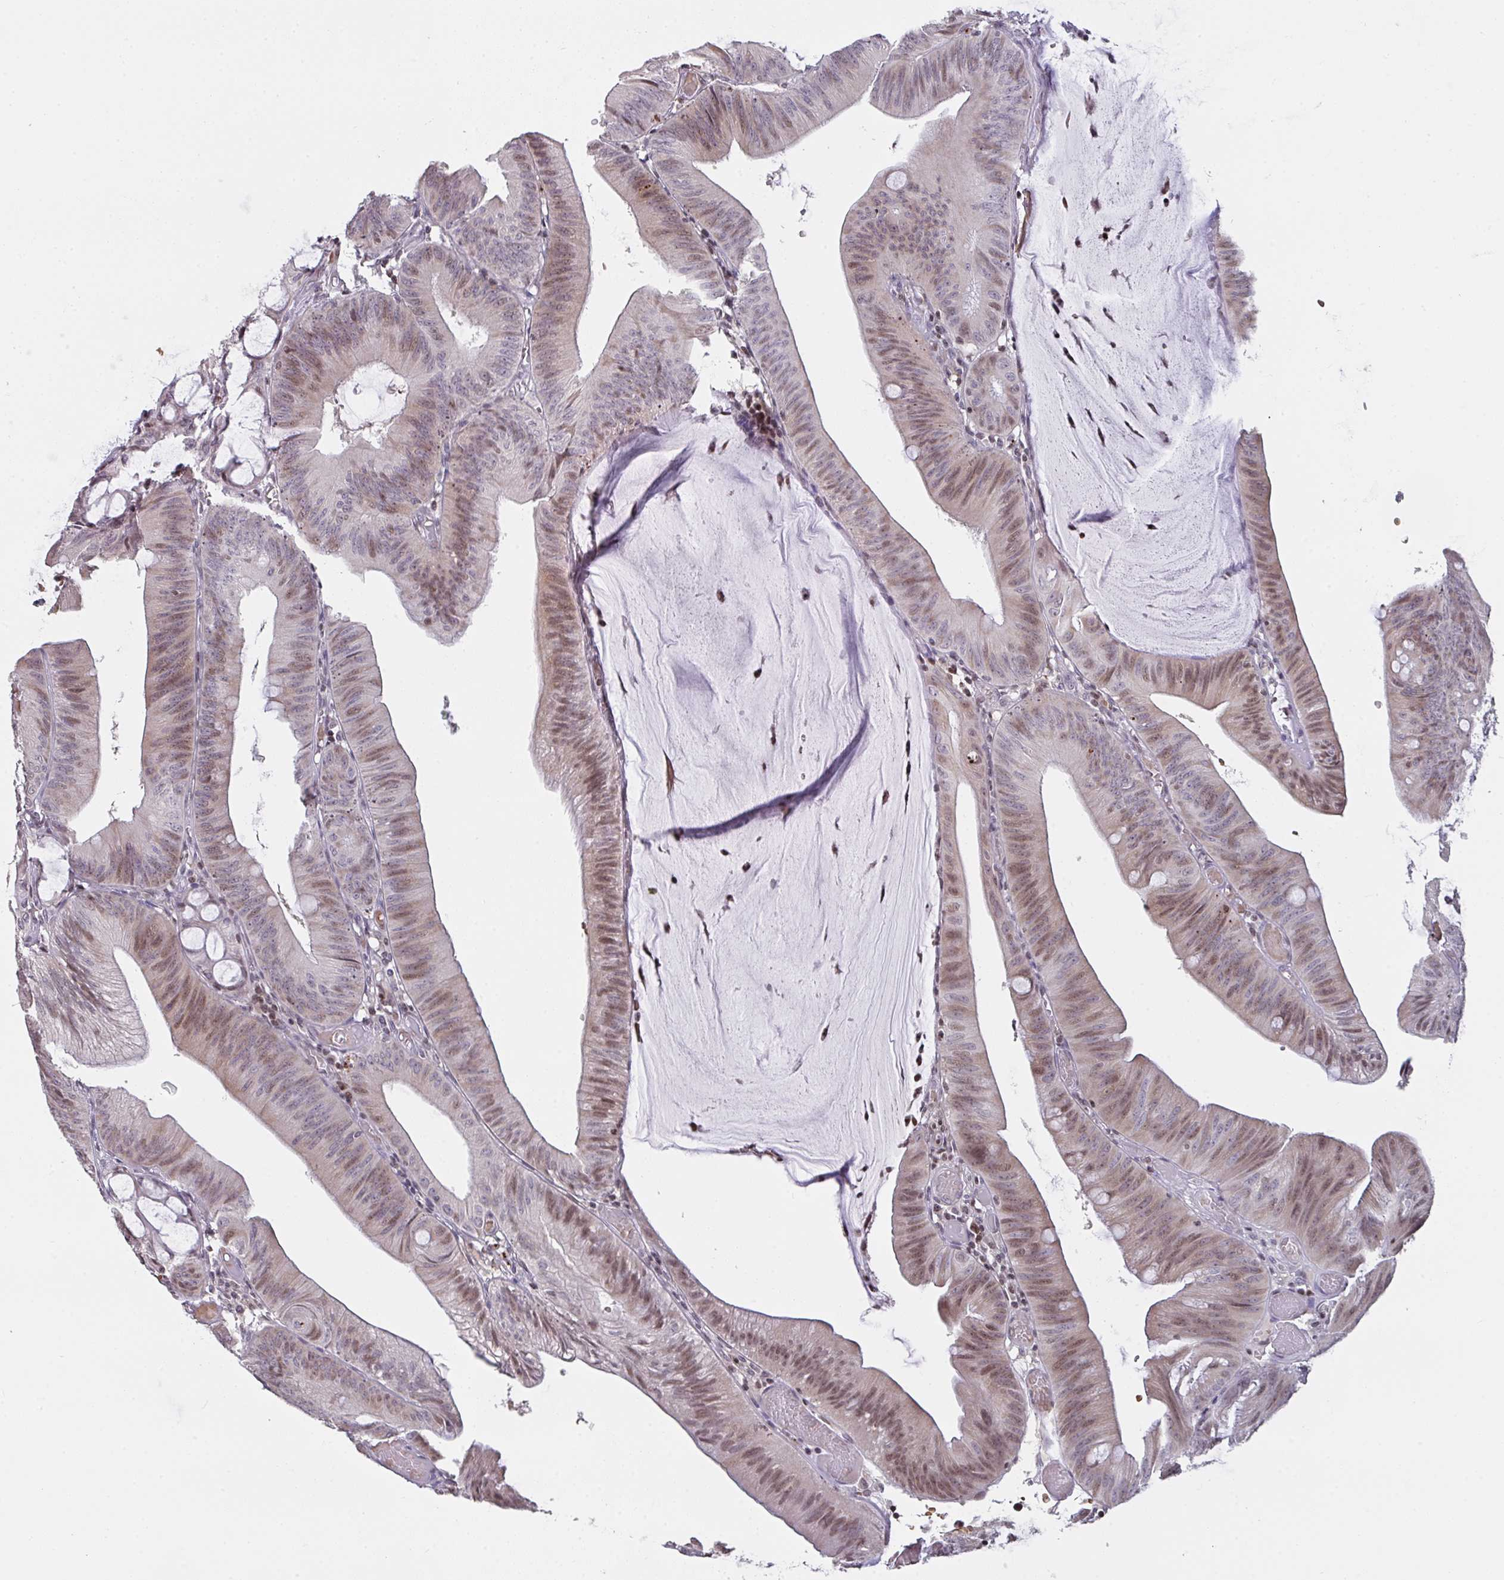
{"staining": {"intensity": "moderate", "quantity": "25%-75%", "location": "nuclear"}, "tissue": "colorectal cancer", "cell_type": "Tumor cells", "image_type": "cancer", "snomed": [{"axis": "morphology", "description": "Adenocarcinoma, NOS"}, {"axis": "topography", "description": "Colon"}], "caption": "High-magnification brightfield microscopy of colorectal adenocarcinoma stained with DAB (3,3'-diaminobenzidine) (brown) and counterstained with hematoxylin (blue). tumor cells exhibit moderate nuclear expression is appreciated in approximately25%-75% of cells.", "gene": "PCDHB8", "patient": {"sex": "male", "age": 84}}